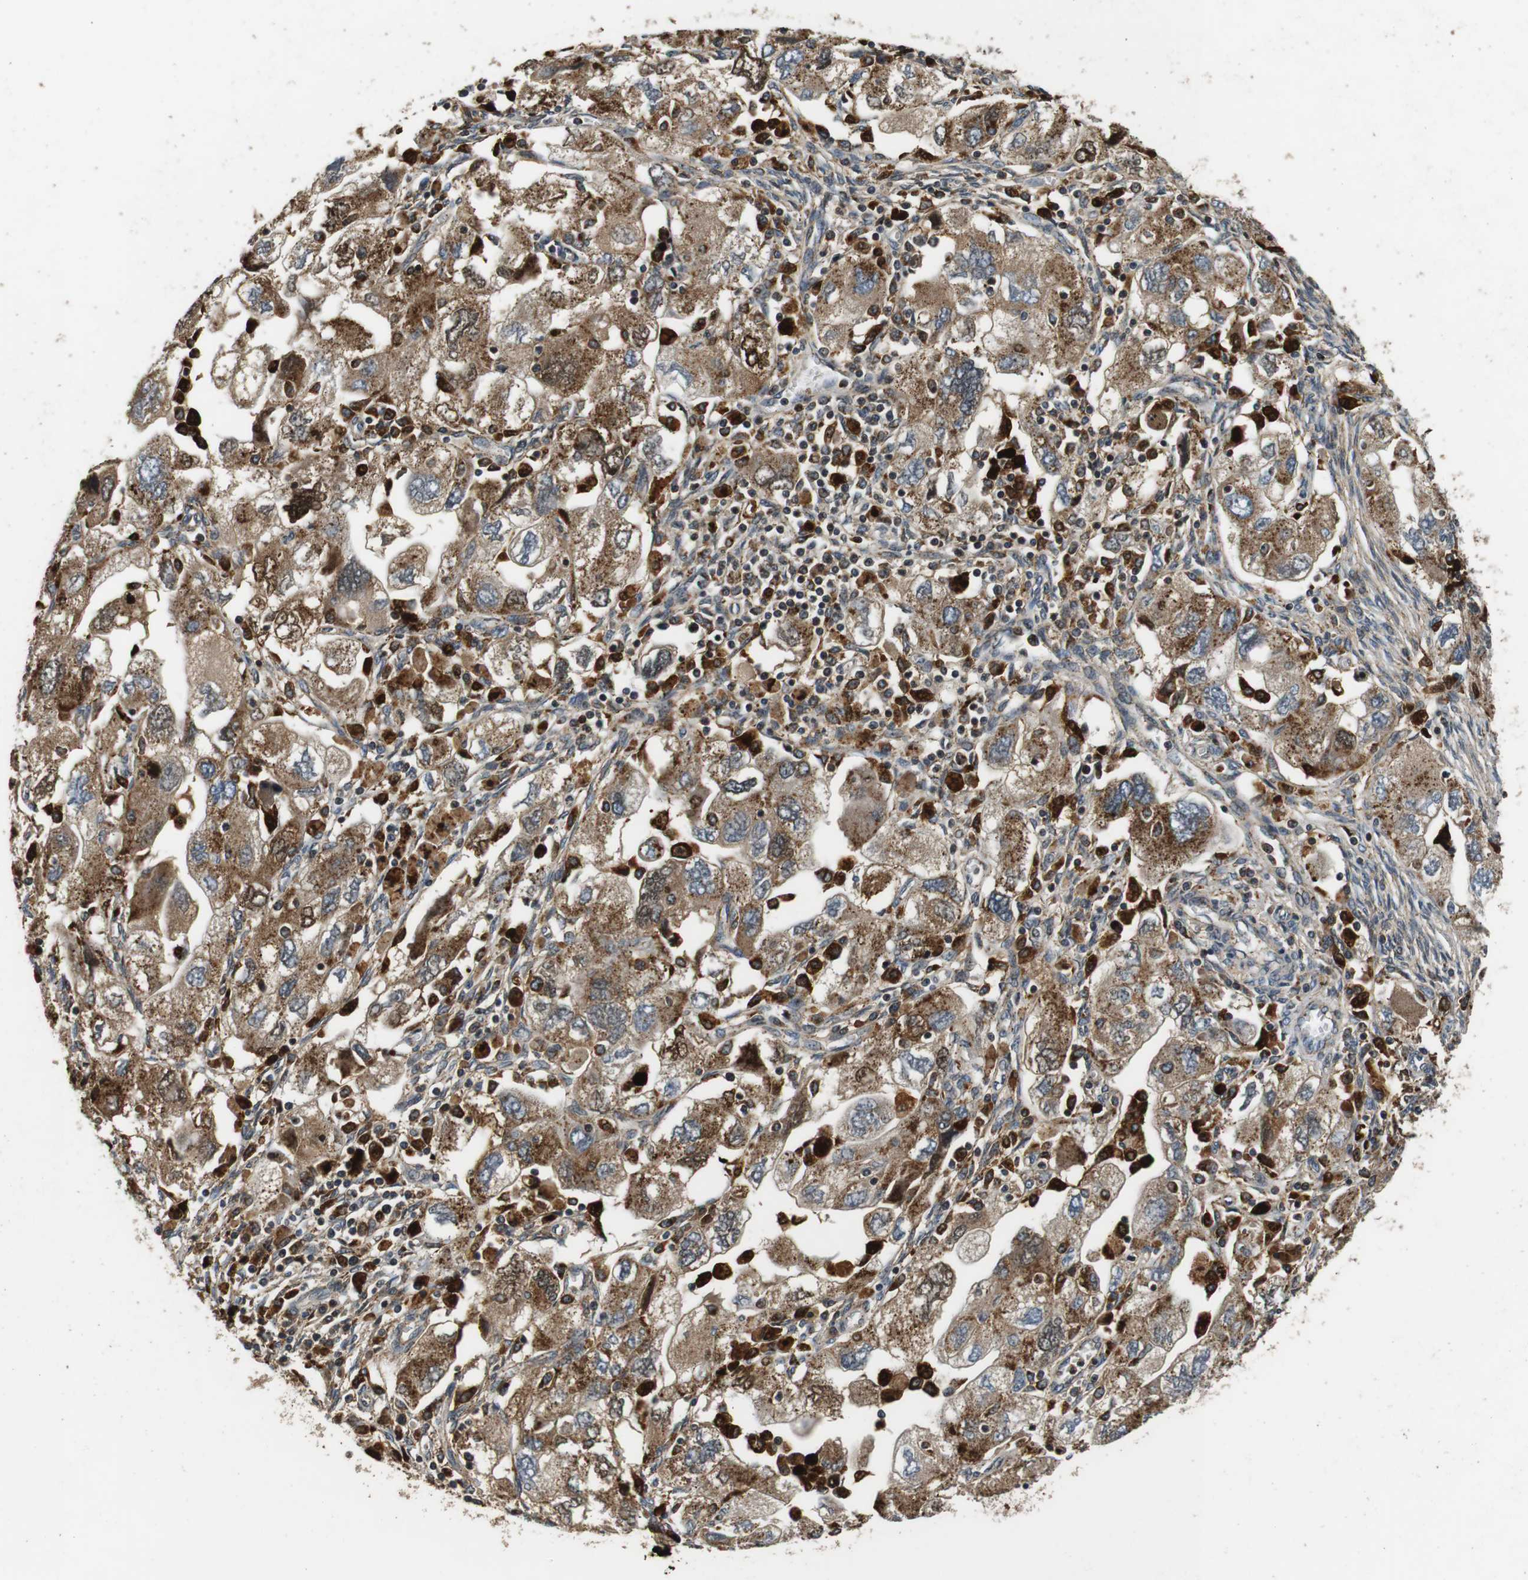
{"staining": {"intensity": "moderate", "quantity": ">75%", "location": "cytoplasmic/membranous"}, "tissue": "ovarian cancer", "cell_type": "Tumor cells", "image_type": "cancer", "snomed": [{"axis": "morphology", "description": "Carcinoma, NOS"}, {"axis": "morphology", "description": "Cystadenocarcinoma, serous, NOS"}, {"axis": "topography", "description": "Ovary"}], "caption": "The image shows staining of ovarian cancer (carcinoma), revealing moderate cytoplasmic/membranous protein positivity (brown color) within tumor cells.", "gene": "TXNRD1", "patient": {"sex": "female", "age": 69}}